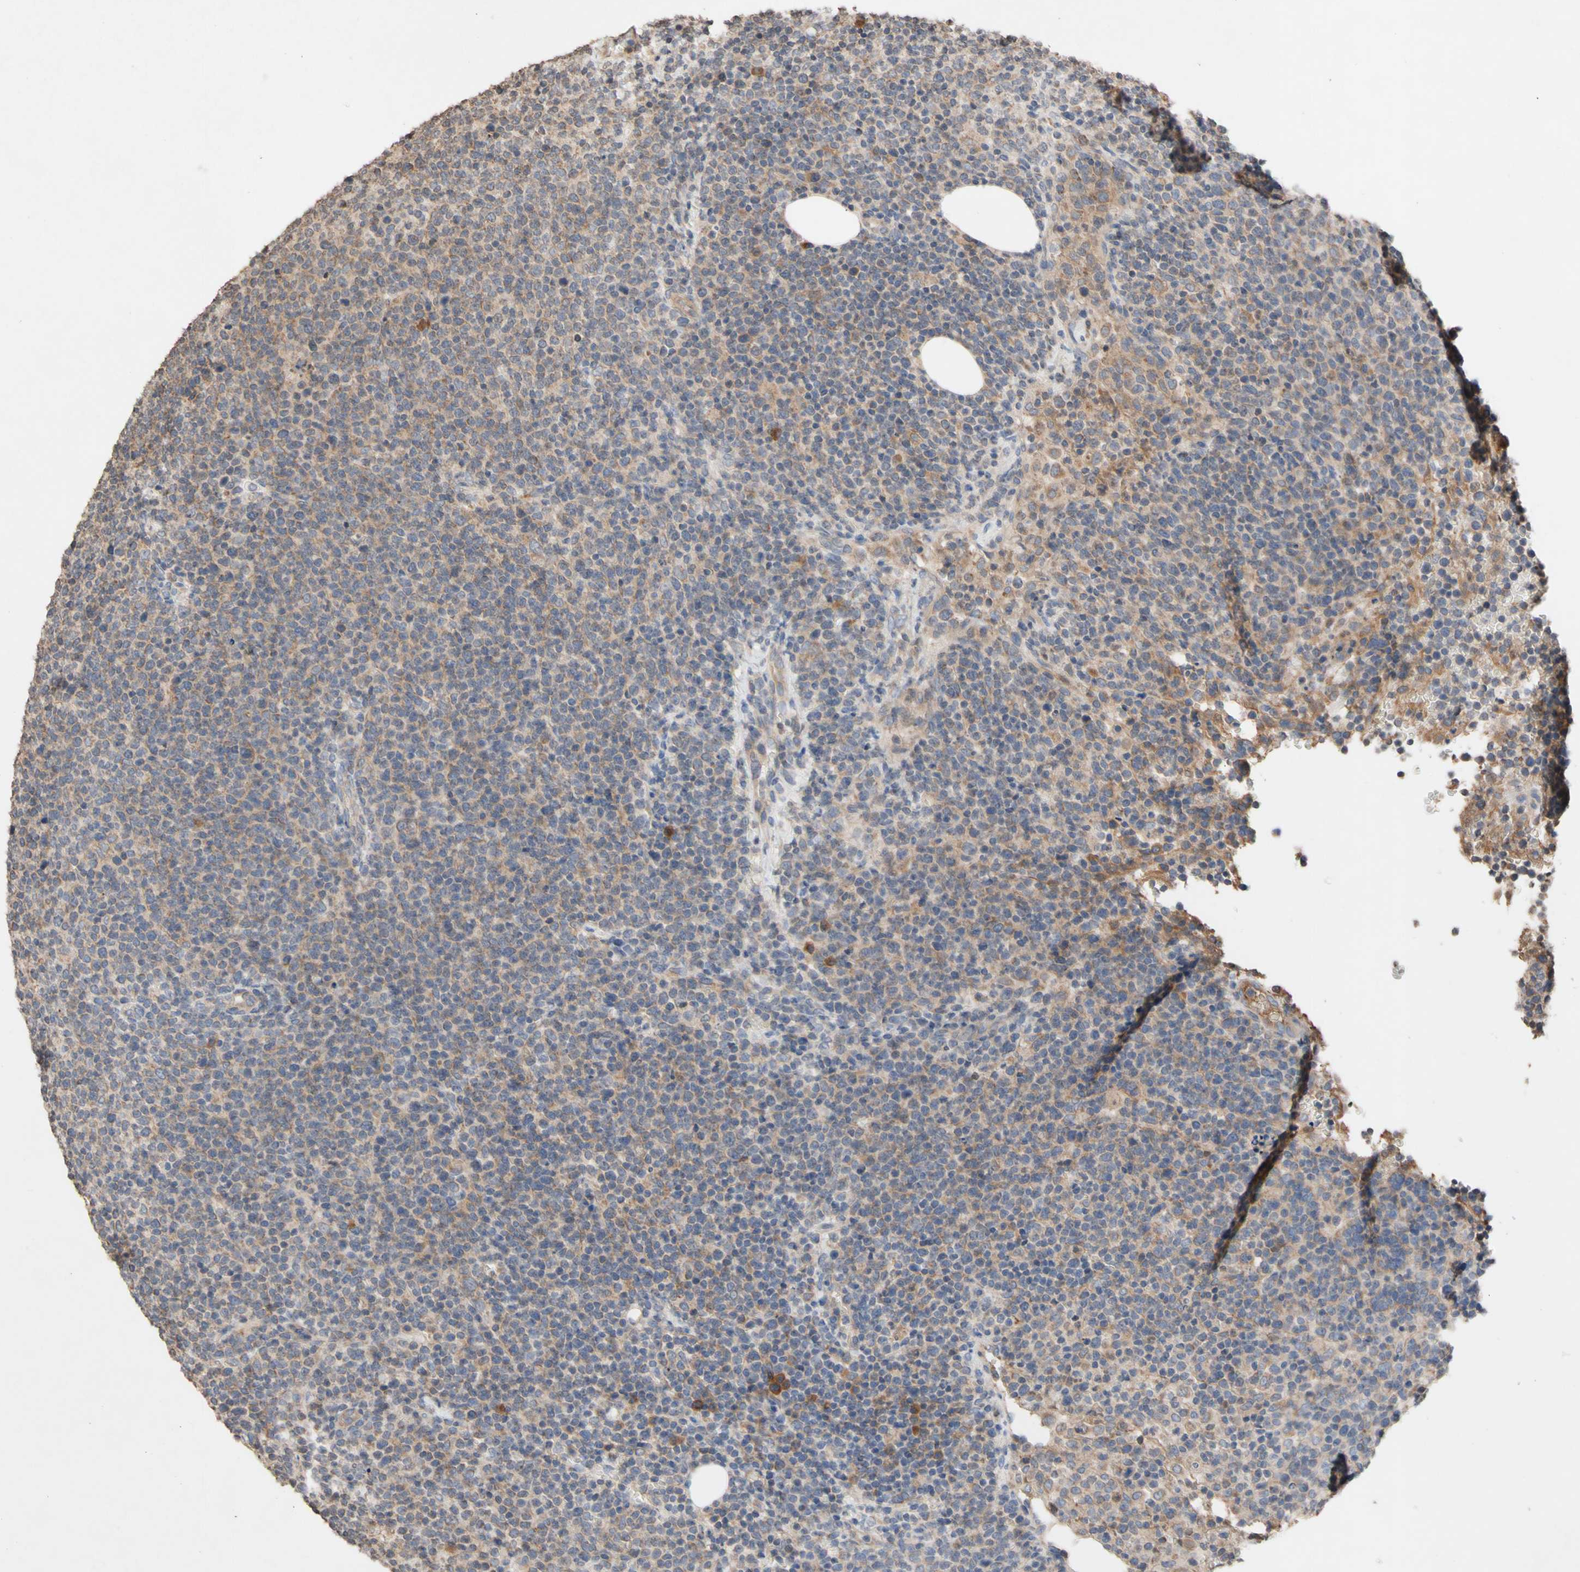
{"staining": {"intensity": "weak", "quantity": "25%-75%", "location": "cytoplasmic/membranous"}, "tissue": "lymphoma", "cell_type": "Tumor cells", "image_type": "cancer", "snomed": [{"axis": "morphology", "description": "Malignant lymphoma, non-Hodgkin's type, High grade"}, {"axis": "topography", "description": "Lymph node"}], "caption": "Immunohistochemistry histopathology image of neoplastic tissue: human high-grade malignant lymphoma, non-Hodgkin's type stained using IHC reveals low levels of weak protein expression localized specifically in the cytoplasmic/membranous of tumor cells, appearing as a cytoplasmic/membranous brown color.", "gene": "NECTIN3", "patient": {"sex": "male", "age": 61}}